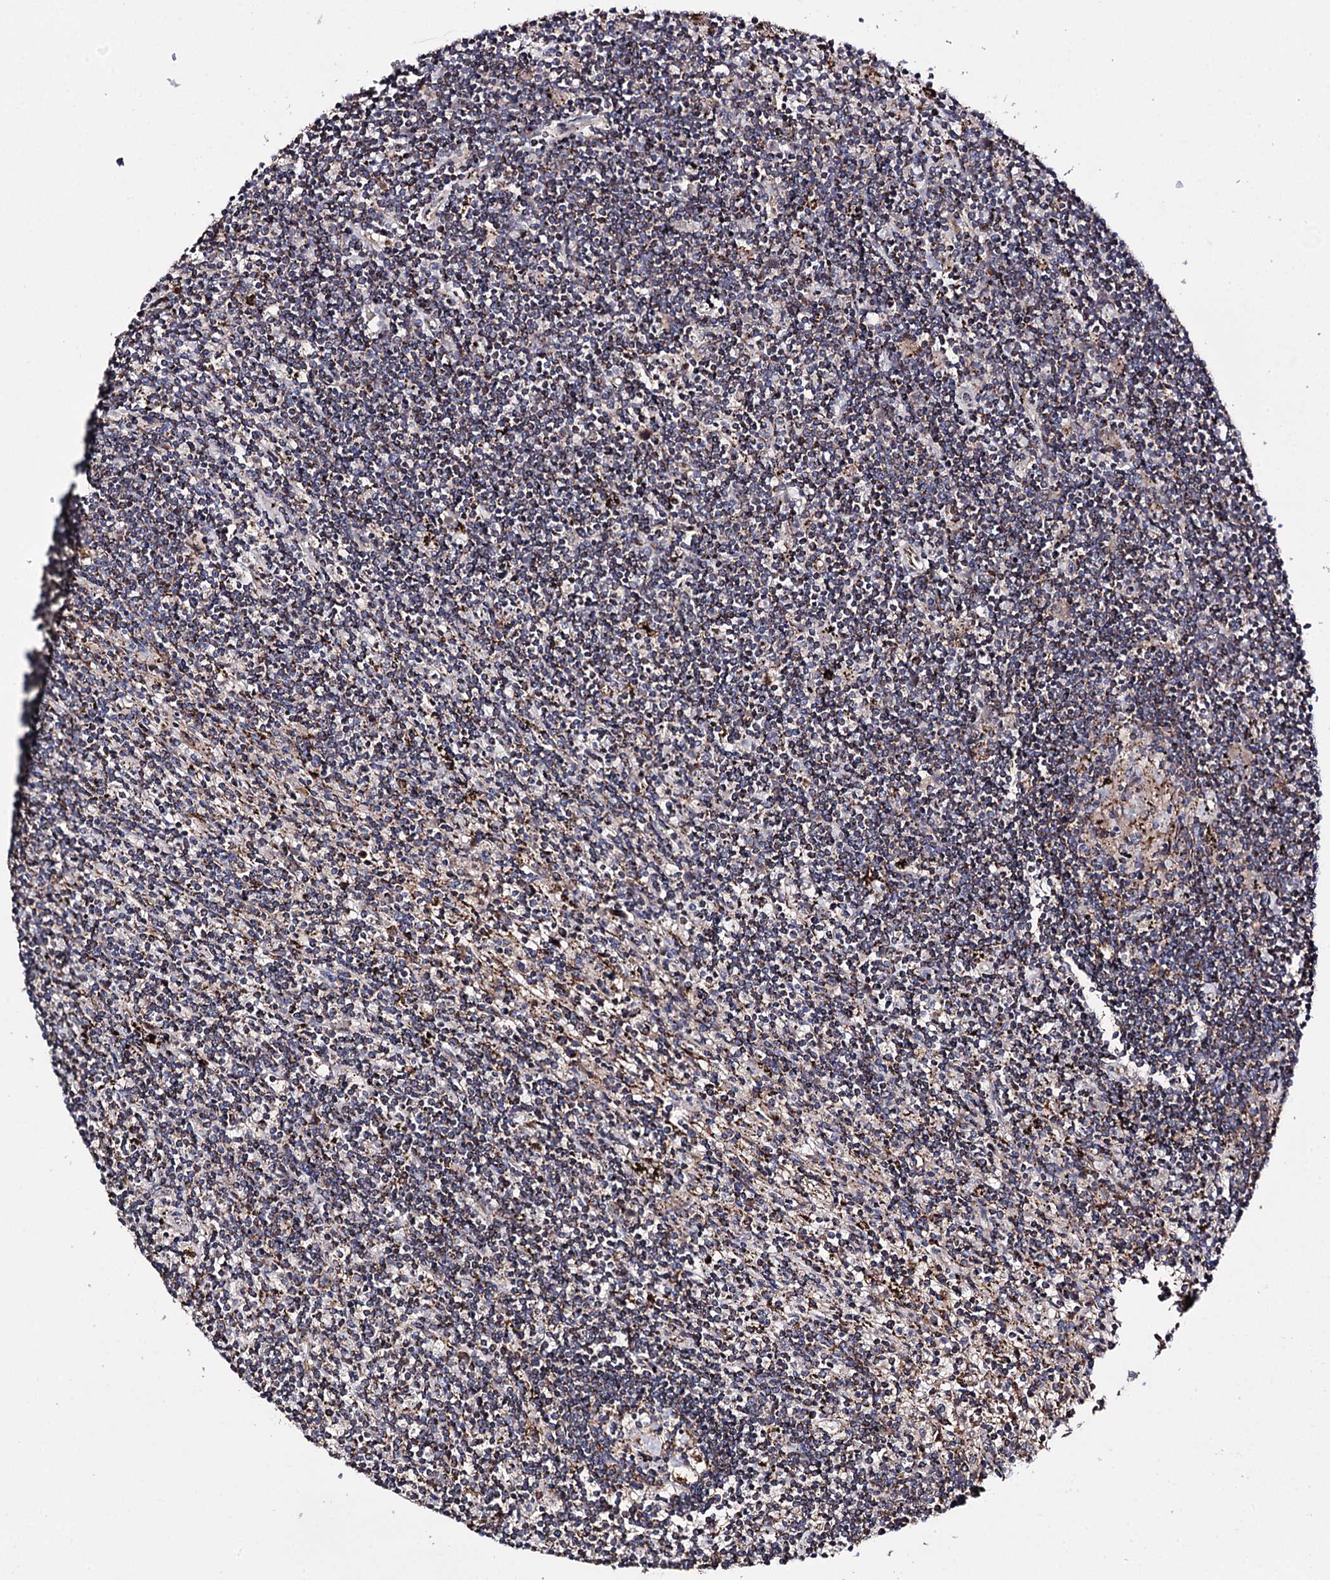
{"staining": {"intensity": "weak", "quantity": ">75%", "location": "cytoplasmic/membranous"}, "tissue": "lymphoma", "cell_type": "Tumor cells", "image_type": "cancer", "snomed": [{"axis": "morphology", "description": "Malignant lymphoma, non-Hodgkin's type, Low grade"}, {"axis": "topography", "description": "Spleen"}], "caption": "Lymphoma stained with a protein marker shows weak staining in tumor cells.", "gene": "IQCH", "patient": {"sex": "male", "age": 76}}